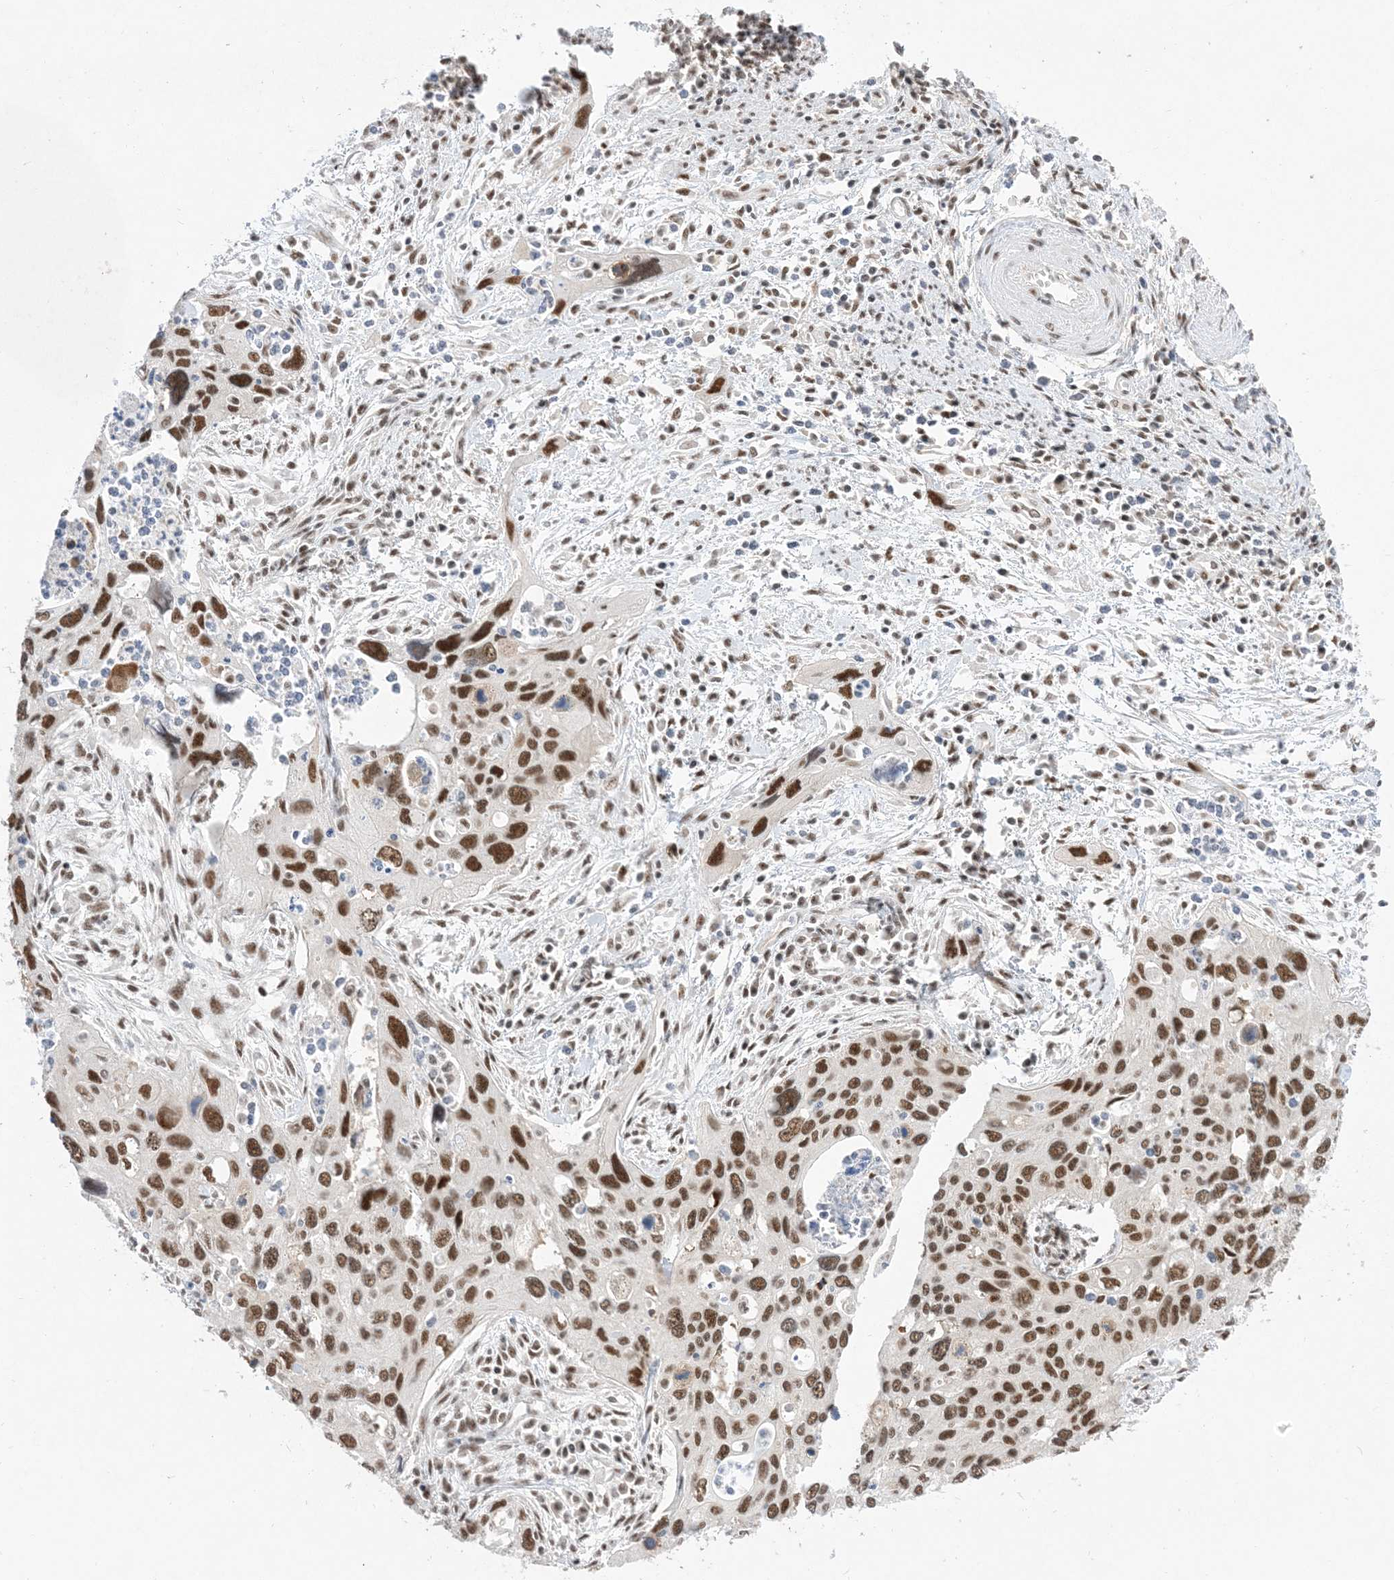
{"staining": {"intensity": "strong", "quantity": ">75%", "location": "nuclear"}, "tissue": "cervical cancer", "cell_type": "Tumor cells", "image_type": "cancer", "snomed": [{"axis": "morphology", "description": "Squamous cell carcinoma, NOS"}, {"axis": "topography", "description": "Cervix"}], "caption": "Cervical squamous cell carcinoma stained with a brown dye shows strong nuclear positive expression in about >75% of tumor cells.", "gene": "SF3A3", "patient": {"sex": "female", "age": 55}}